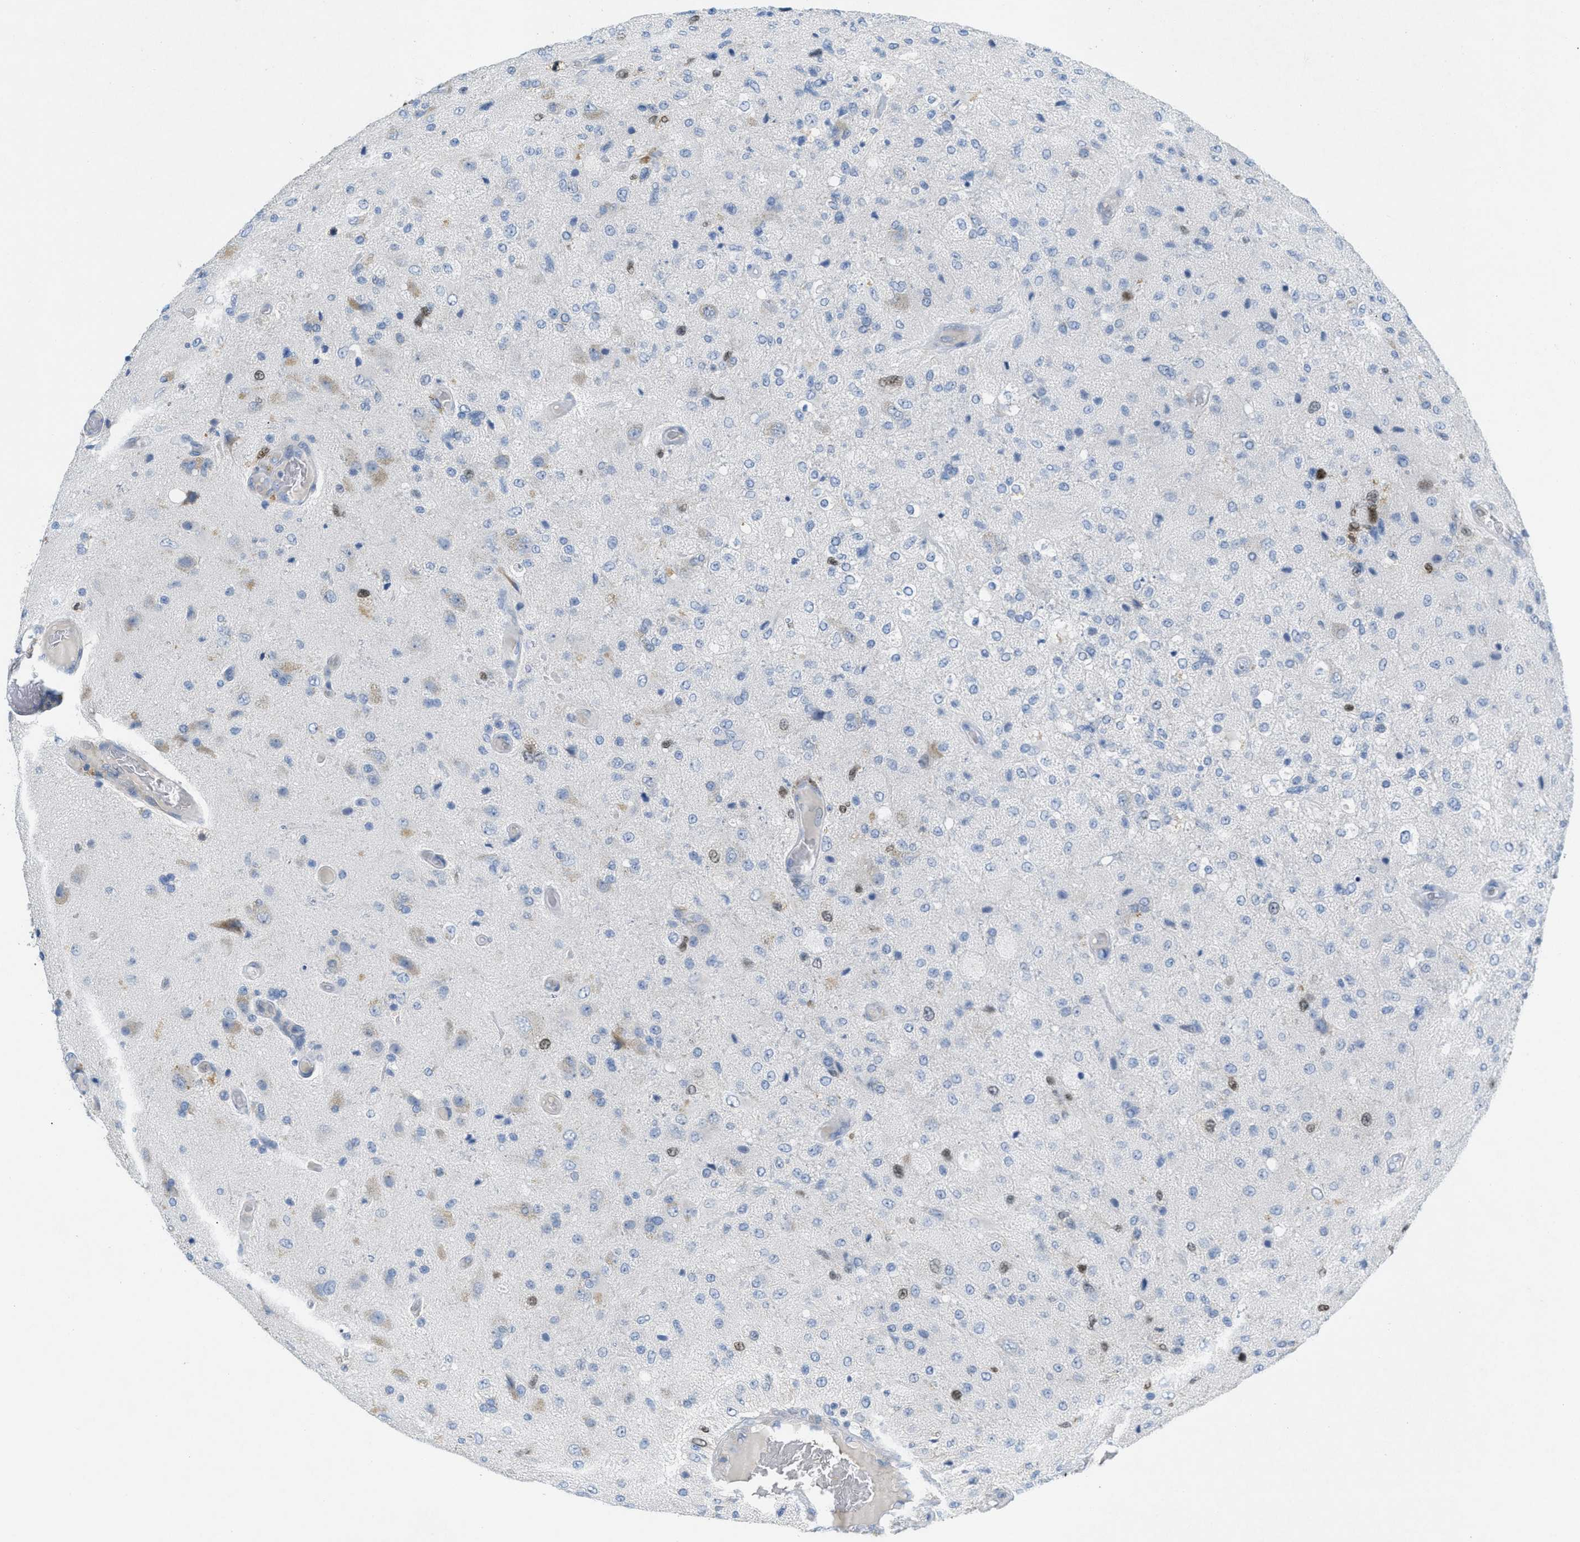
{"staining": {"intensity": "moderate", "quantity": "<25%", "location": "nuclear"}, "tissue": "glioma", "cell_type": "Tumor cells", "image_type": "cancer", "snomed": [{"axis": "morphology", "description": "Normal tissue, NOS"}, {"axis": "morphology", "description": "Glioma, malignant, High grade"}, {"axis": "topography", "description": "Cerebral cortex"}], "caption": "The immunohistochemical stain shows moderate nuclear positivity in tumor cells of malignant glioma (high-grade) tissue.", "gene": "ORC6", "patient": {"sex": "male", "age": 77}}